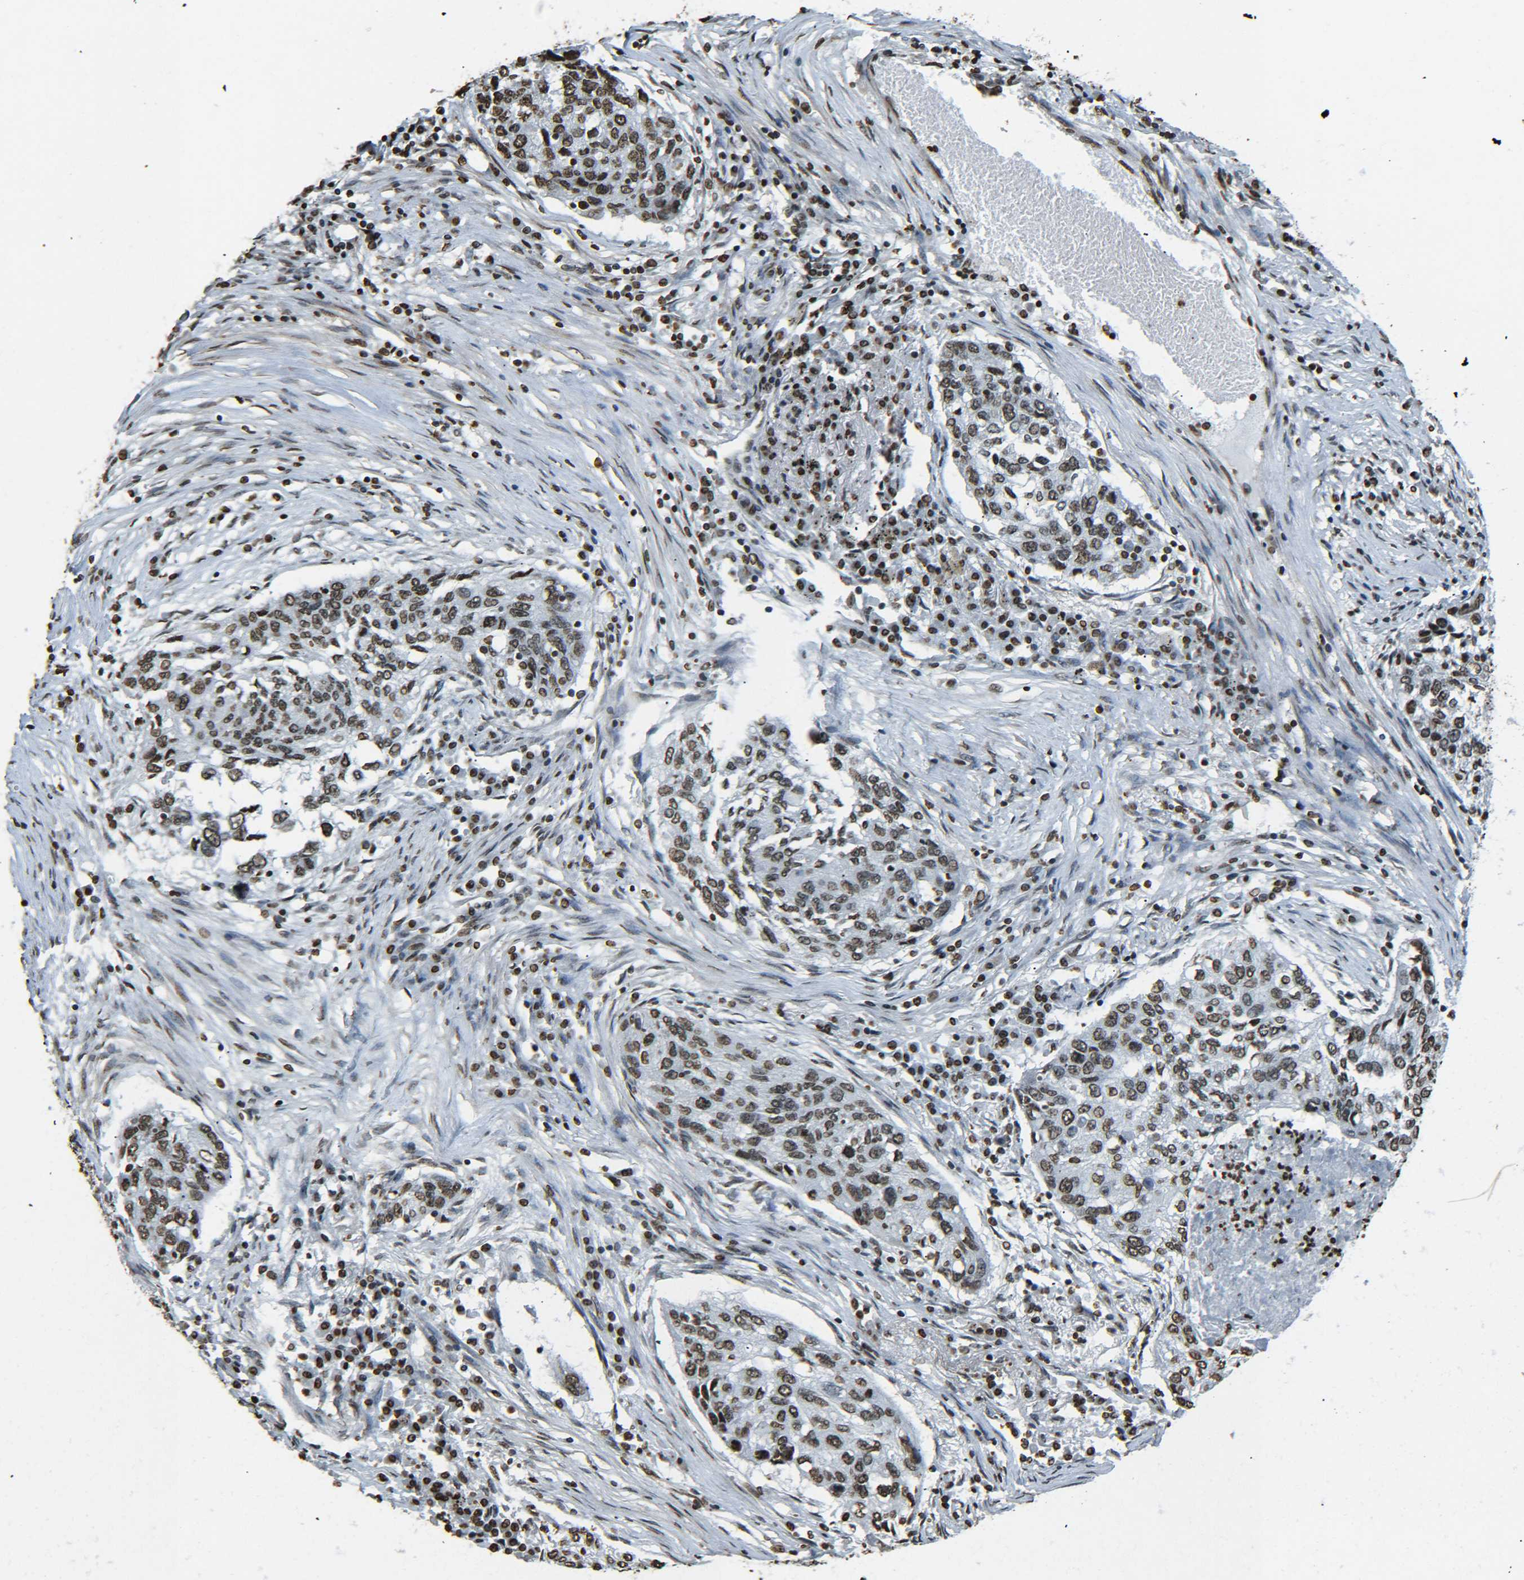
{"staining": {"intensity": "moderate", "quantity": ">75%", "location": "nuclear"}, "tissue": "lung cancer", "cell_type": "Tumor cells", "image_type": "cancer", "snomed": [{"axis": "morphology", "description": "Squamous cell carcinoma, NOS"}, {"axis": "topography", "description": "Lung"}], "caption": "Squamous cell carcinoma (lung) was stained to show a protein in brown. There is medium levels of moderate nuclear positivity in about >75% of tumor cells.", "gene": "H4C16", "patient": {"sex": "female", "age": 63}}